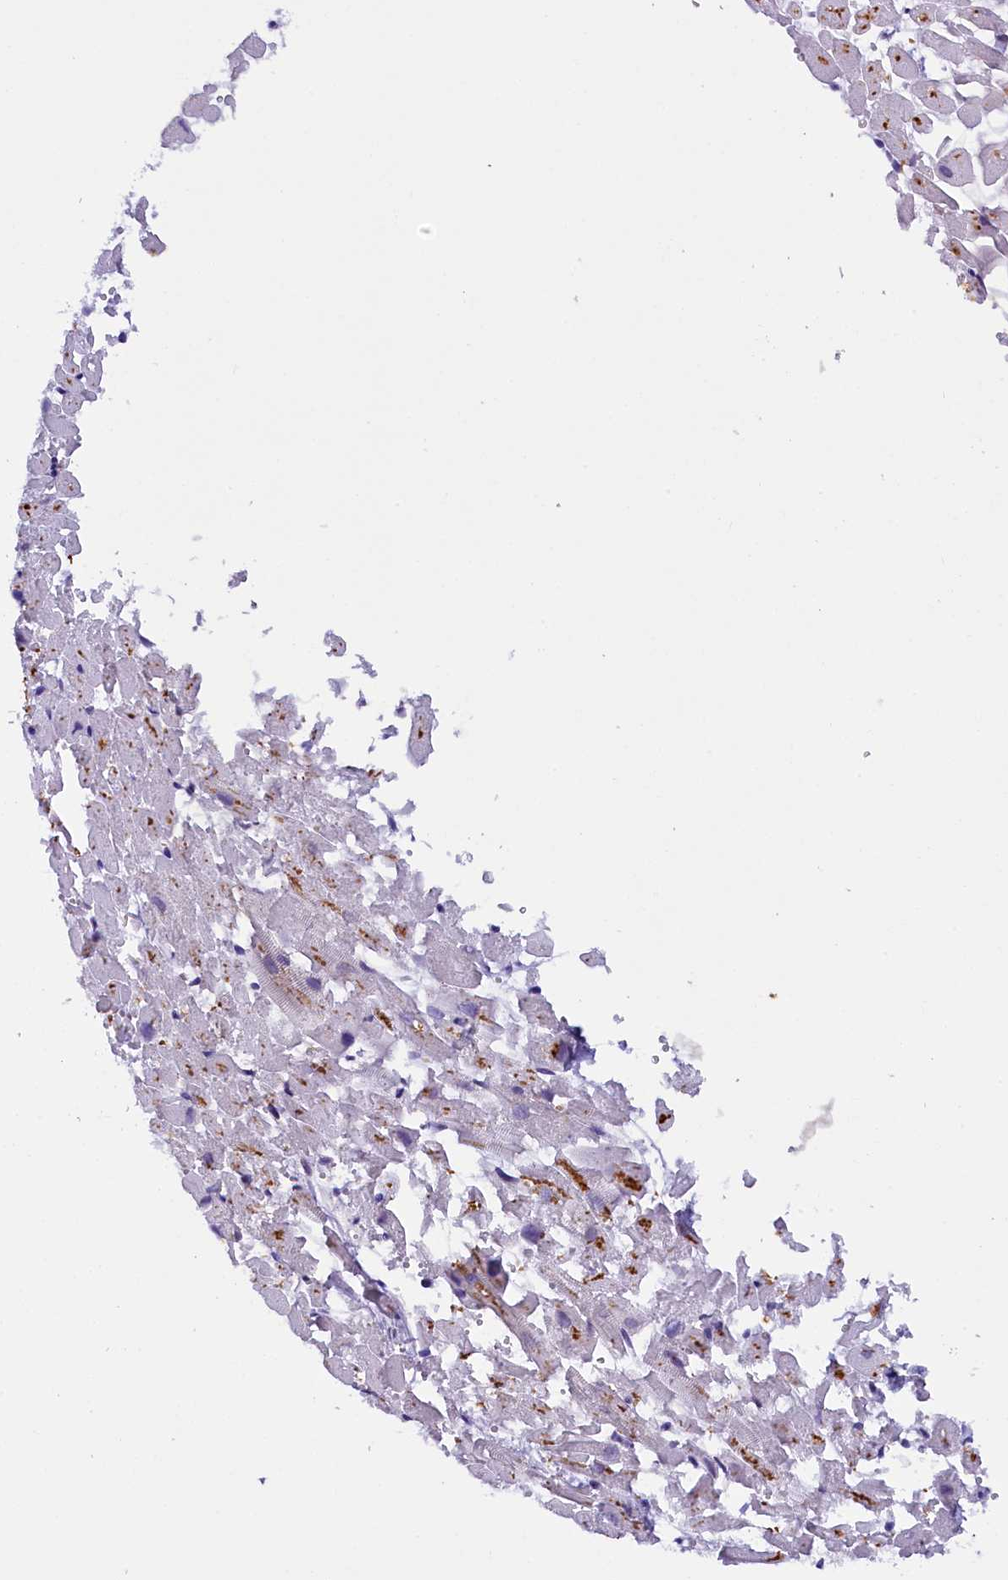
{"staining": {"intensity": "negative", "quantity": "none", "location": "none"}, "tissue": "heart muscle", "cell_type": "Cardiomyocytes", "image_type": "normal", "snomed": [{"axis": "morphology", "description": "Normal tissue, NOS"}, {"axis": "topography", "description": "Heart"}], "caption": "Heart muscle was stained to show a protein in brown. There is no significant staining in cardiomyocytes. Brightfield microscopy of IHC stained with DAB (brown) and hematoxylin (blue), captured at high magnification.", "gene": "IQCN", "patient": {"sex": "female", "age": 64}}